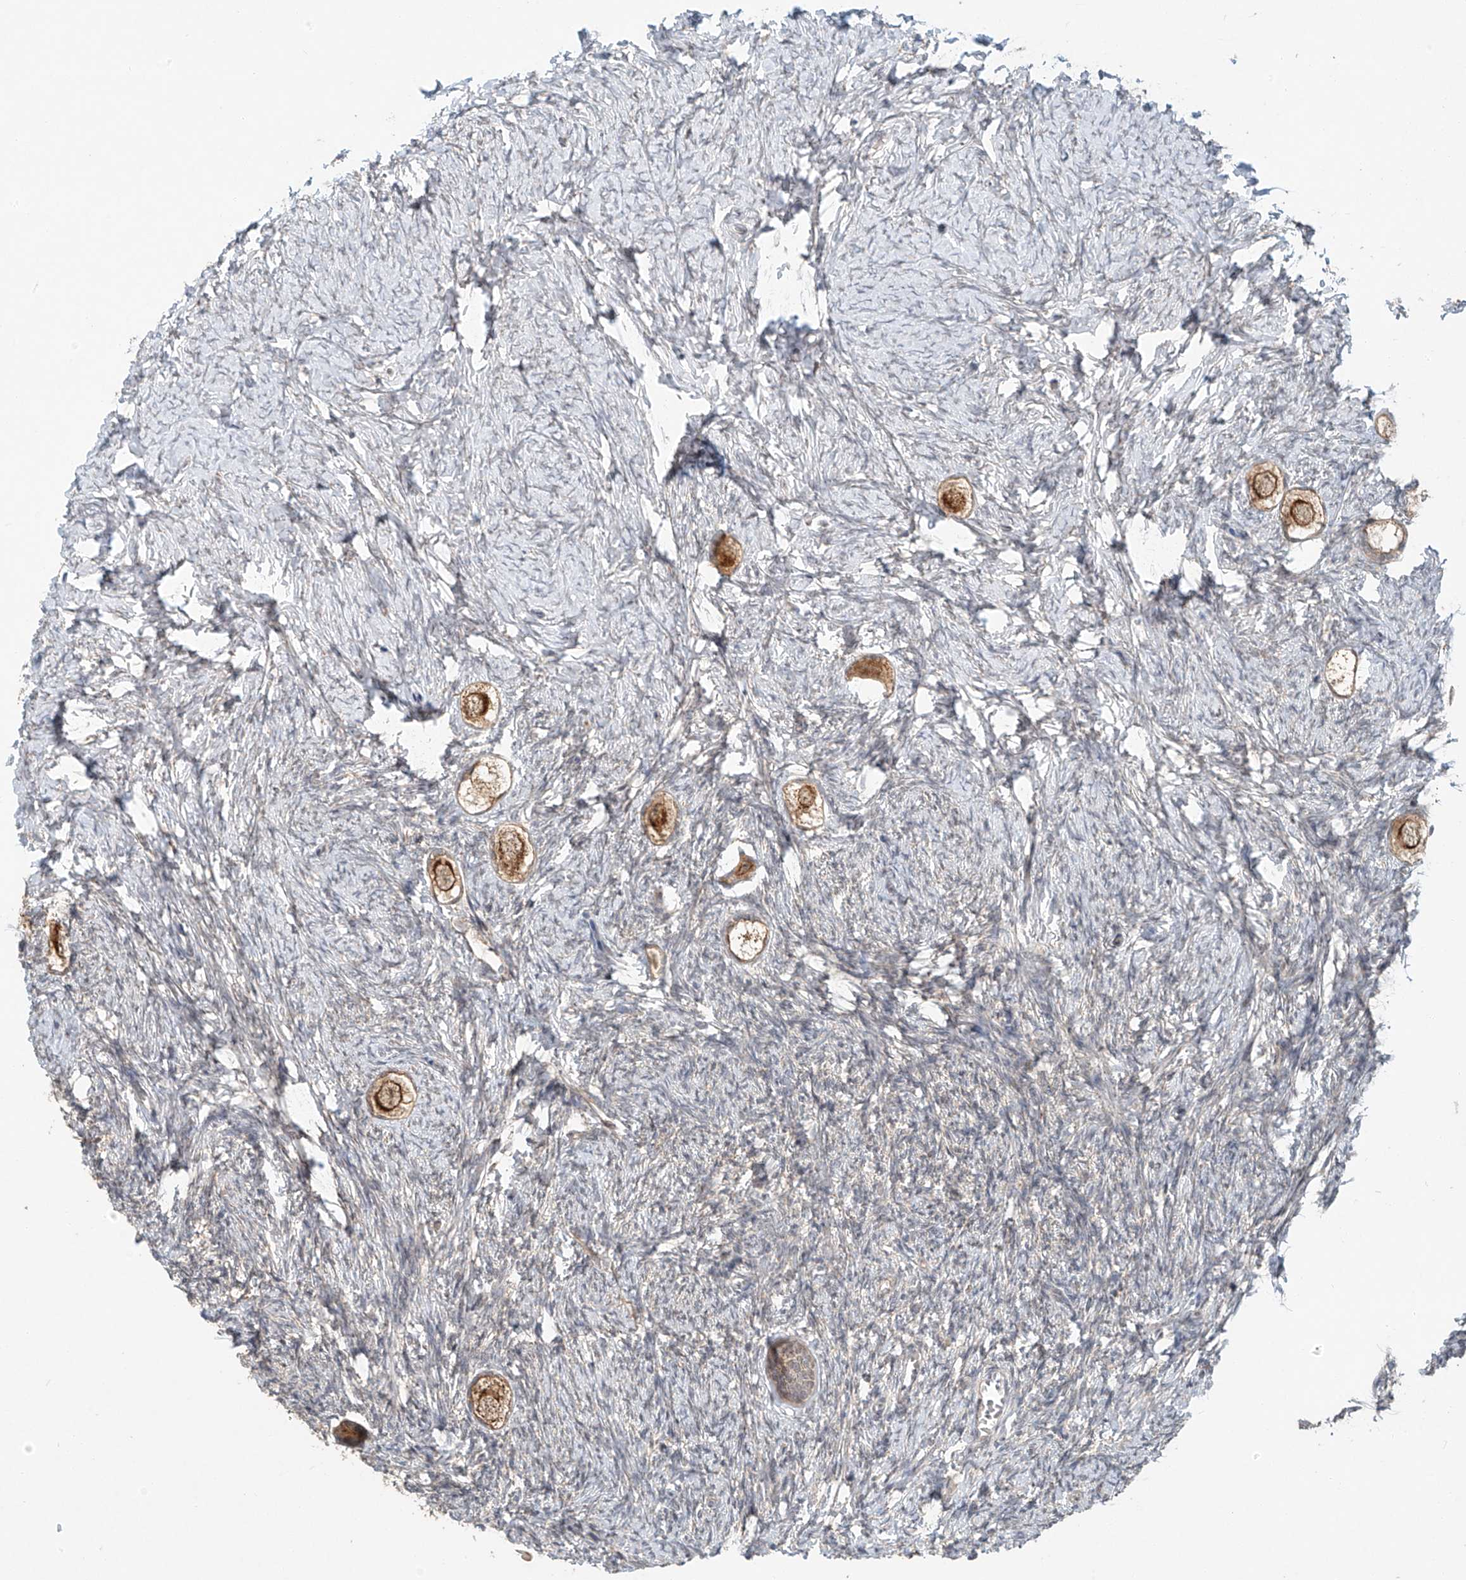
{"staining": {"intensity": "moderate", "quantity": ">75%", "location": "cytoplasmic/membranous"}, "tissue": "ovary", "cell_type": "Follicle cells", "image_type": "normal", "snomed": [{"axis": "morphology", "description": "Normal tissue, NOS"}, {"axis": "topography", "description": "Ovary"}], "caption": "Immunohistochemical staining of normal human ovary demonstrates moderate cytoplasmic/membranous protein positivity in about >75% of follicle cells. The staining was performed using DAB (3,3'-diaminobenzidine) to visualize the protein expression in brown, while the nuclei were stained in blue with hematoxylin (Magnification: 20x).", "gene": "SYTL3", "patient": {"sex": "female", "age": 27}}